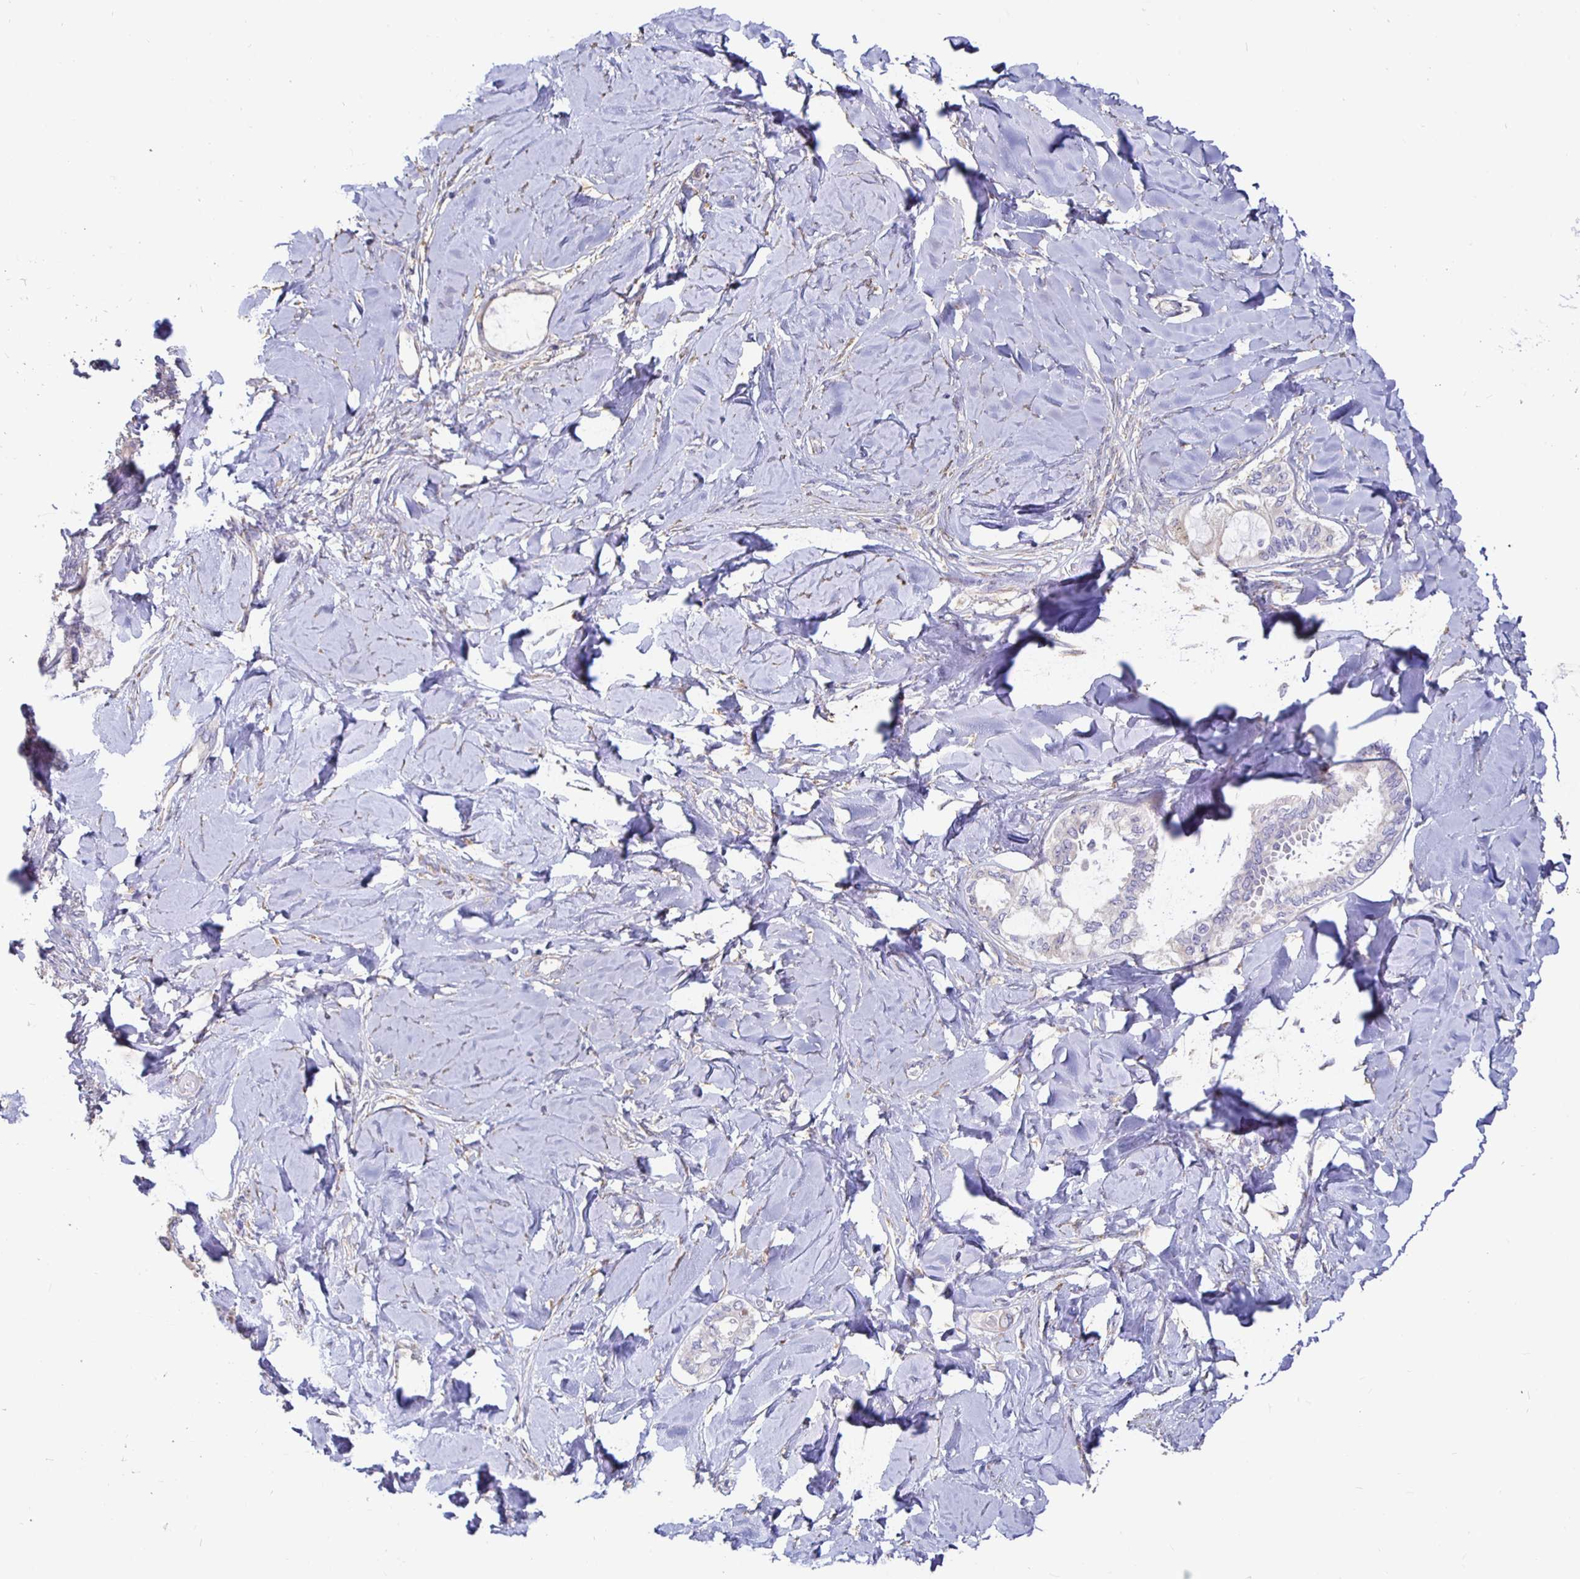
{"staining": {"intensity": "negative", "quantity": "none", "location": "none"}, "tissue": "ovarian cancer", "cell_type": "Tumor cells", "image_type": "cancer", "snomed": [{"axis": "morphology", "description": "Carcinoma, endometroid"}, {"axis": "topography", "description": "Ovary"}], "caption": "An image of human ovarian cancer is negative for staining in tumor cells.", "gene": "DNAI2", "patient": {"sex": "female", "age": 70}}